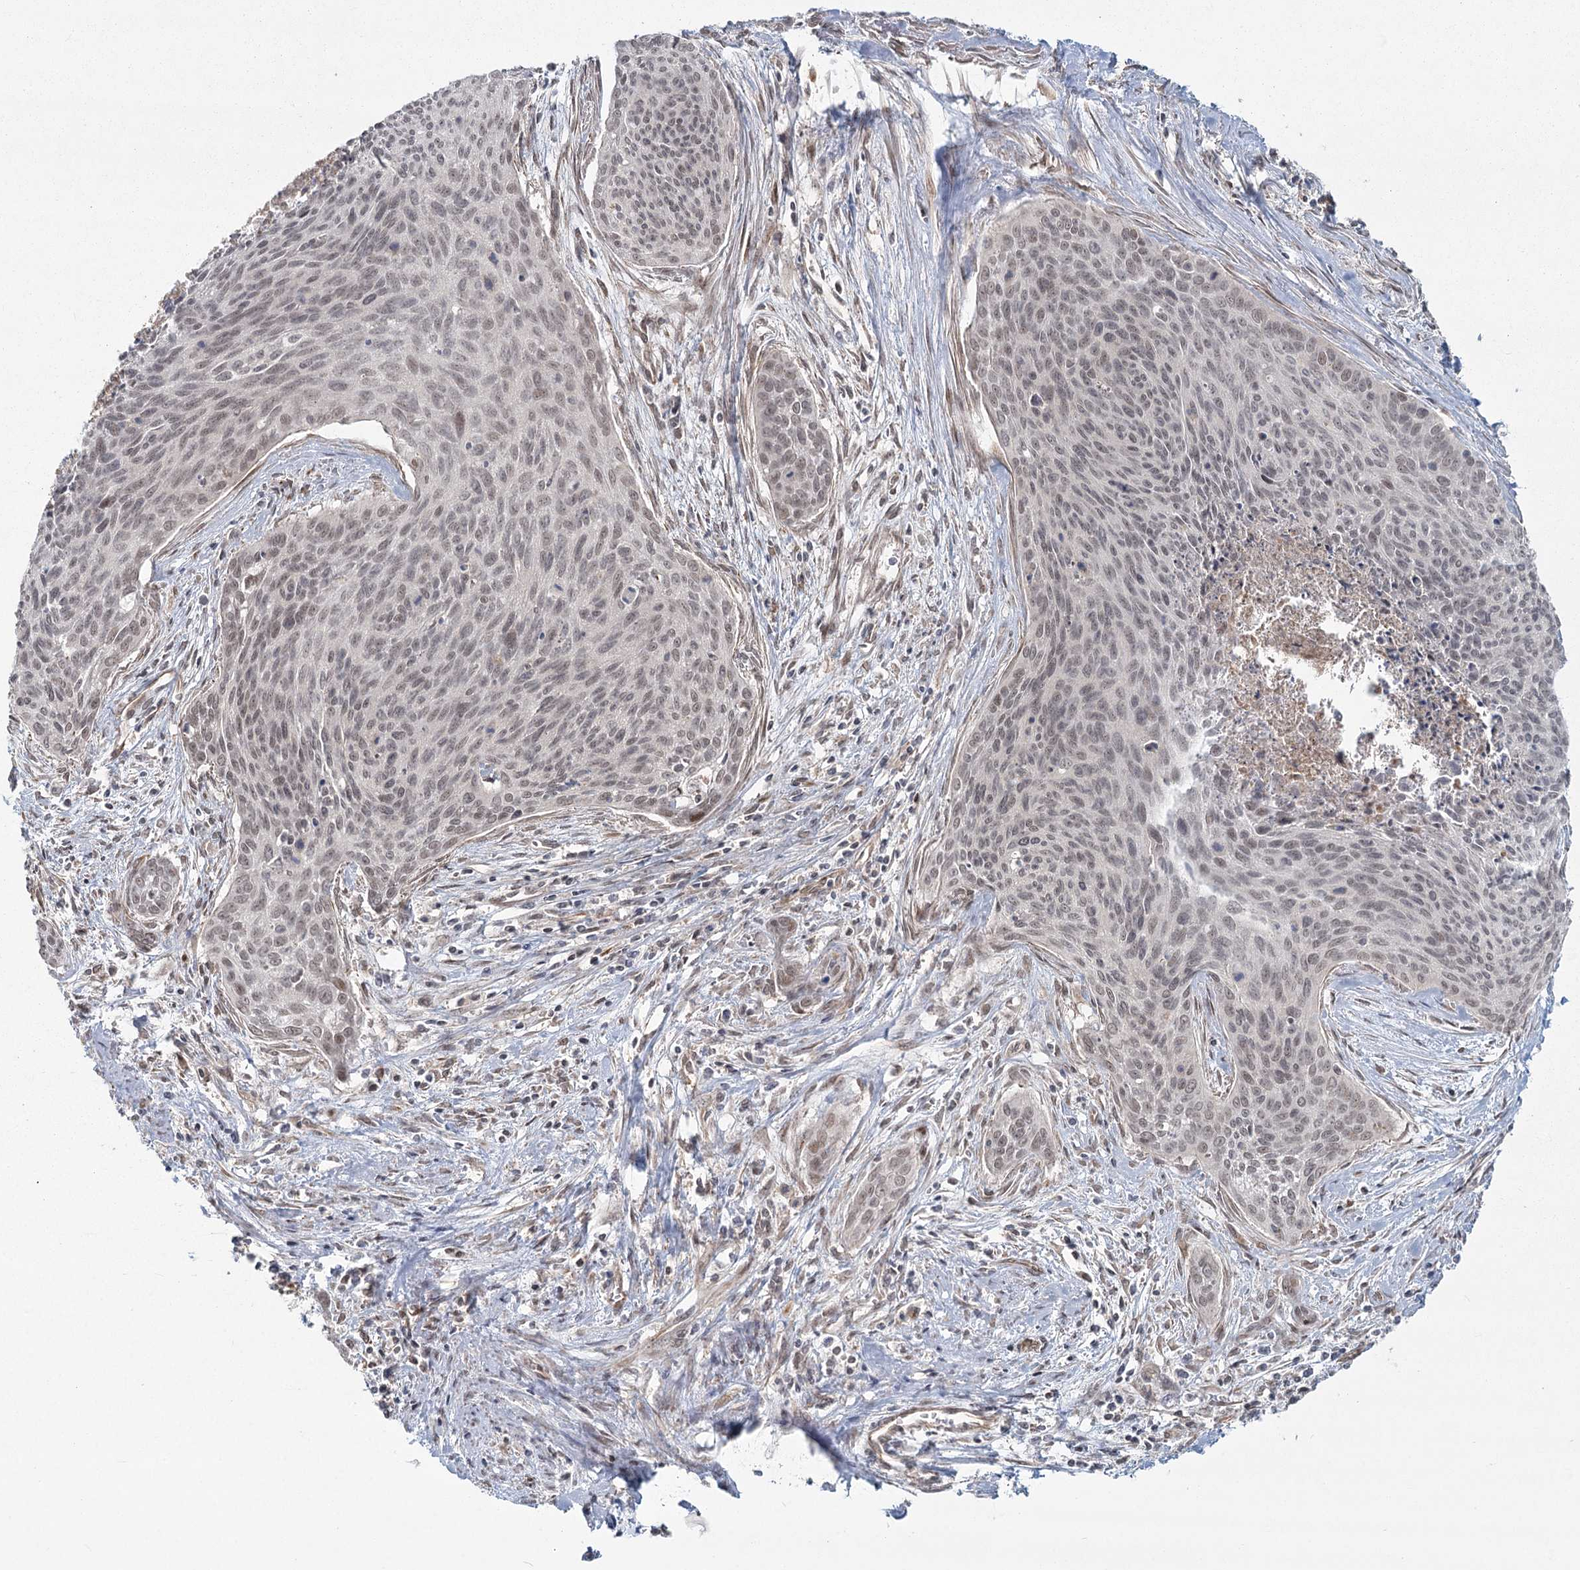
{"staining": {"intensity": "weak", "quantity": ">75%", "location": "nuclear"}, "tissue": "cervical cancer", "cell_type": "Tumor cells", "image_type": "cancer", "snomed": [{"axis": "morphology", "description": "Squamous cell carcinoma, NOS"}, {"axis": "topography", "description": "Cervix"}], "caption": "This is an image of immunohistochemistry staining of cervical cancer (squamous cell carcinoma), which shows weak staining in the nuclear of tumor cells.", "gene": "AP2M1", "patient": {"sex": "female", "age": 55}}